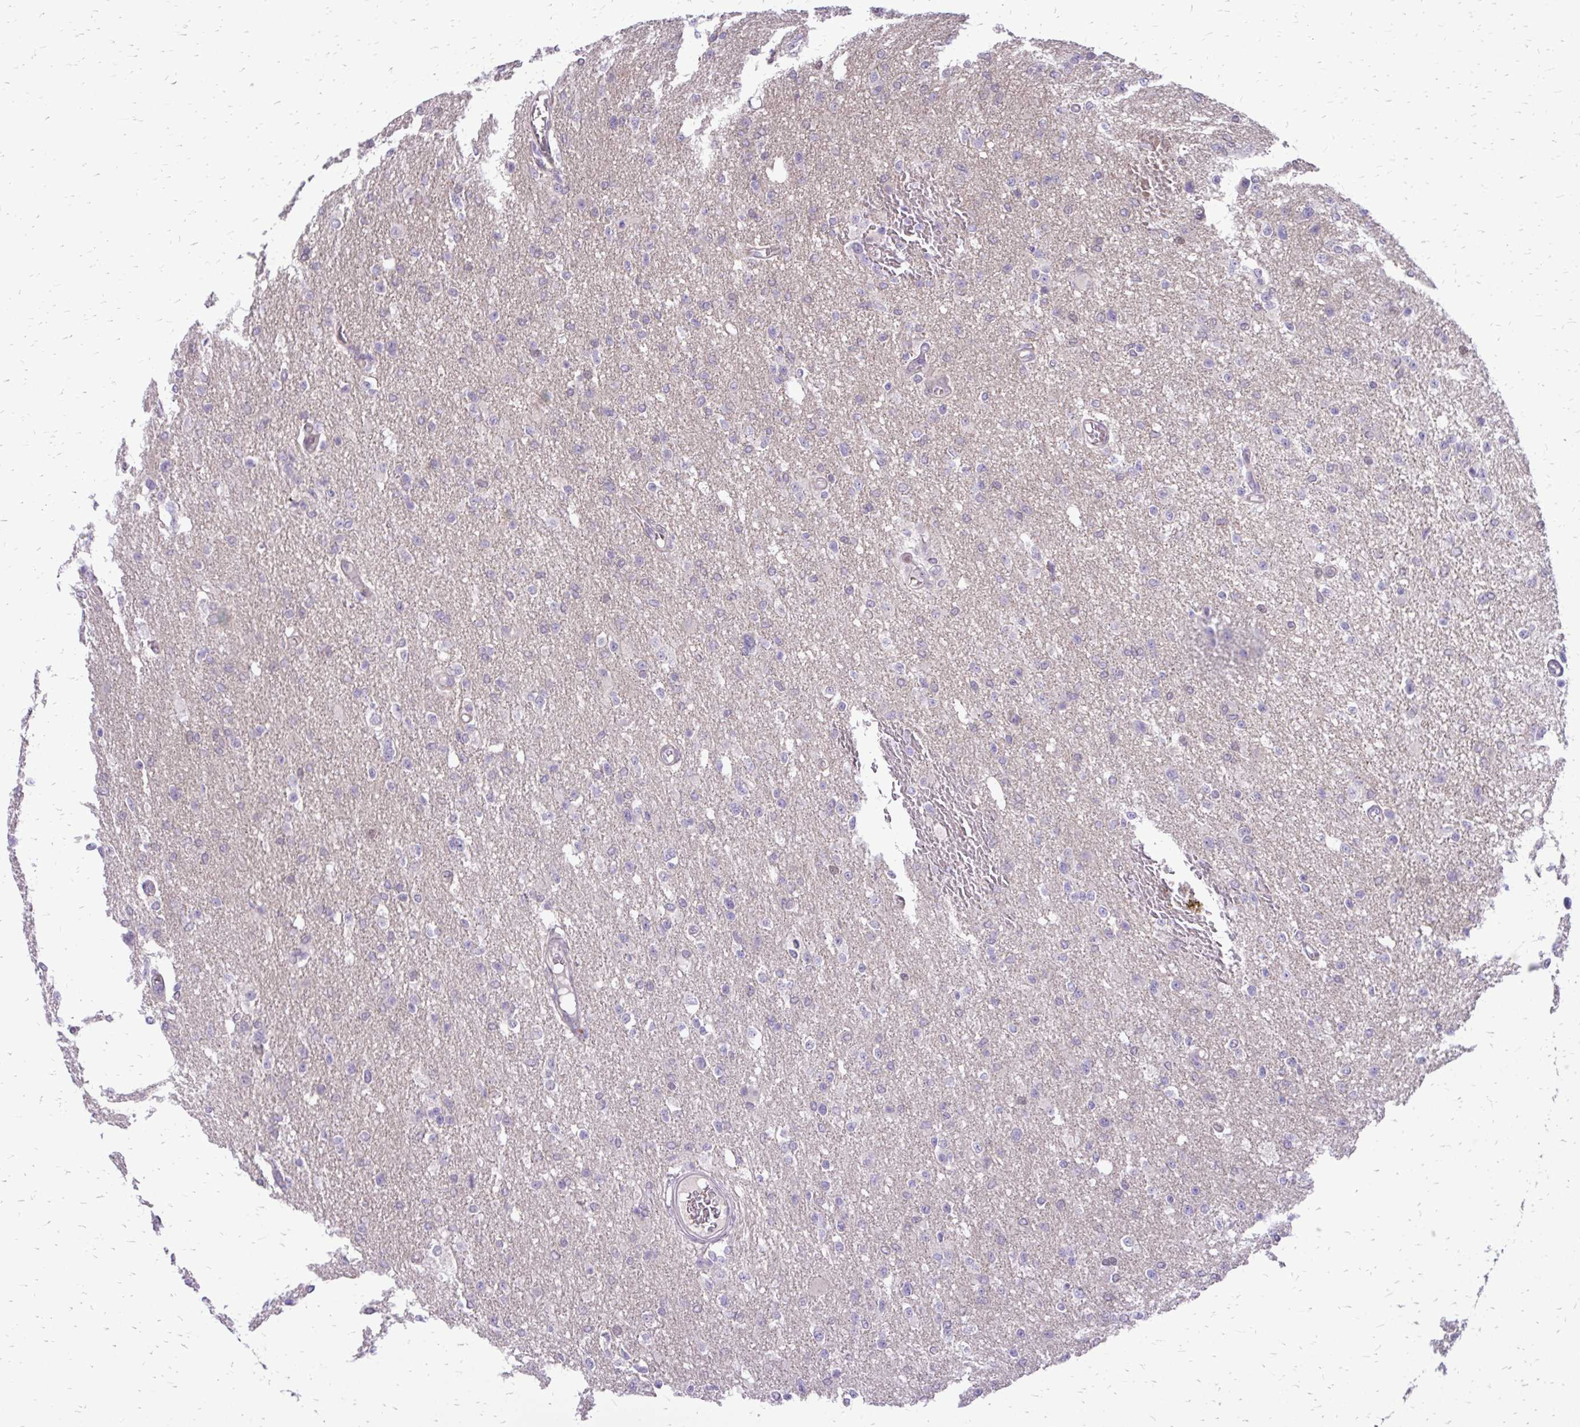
{"staining": {"intensity": "negative", "quantity": "none", "location": "none"}, "tissue": "glioma", "cell_type": "Tumor cells", "image_type": "cancer", "snomed": [{"axis": "morphology", "description": "Glioma, malignant, Low grade"}, {"axis": "topography", "description": "Brain"}], "caption": "Immunohistochemical staining of human glioma reveals no significant expression in tumor cells. (DAB (3,3'-diaminobenzidine) immunohistochemistry (IHC) with hematoxylin counter stain).", "gene": "PPDPFL", "patient": {"sex": "male", "age": 26}}